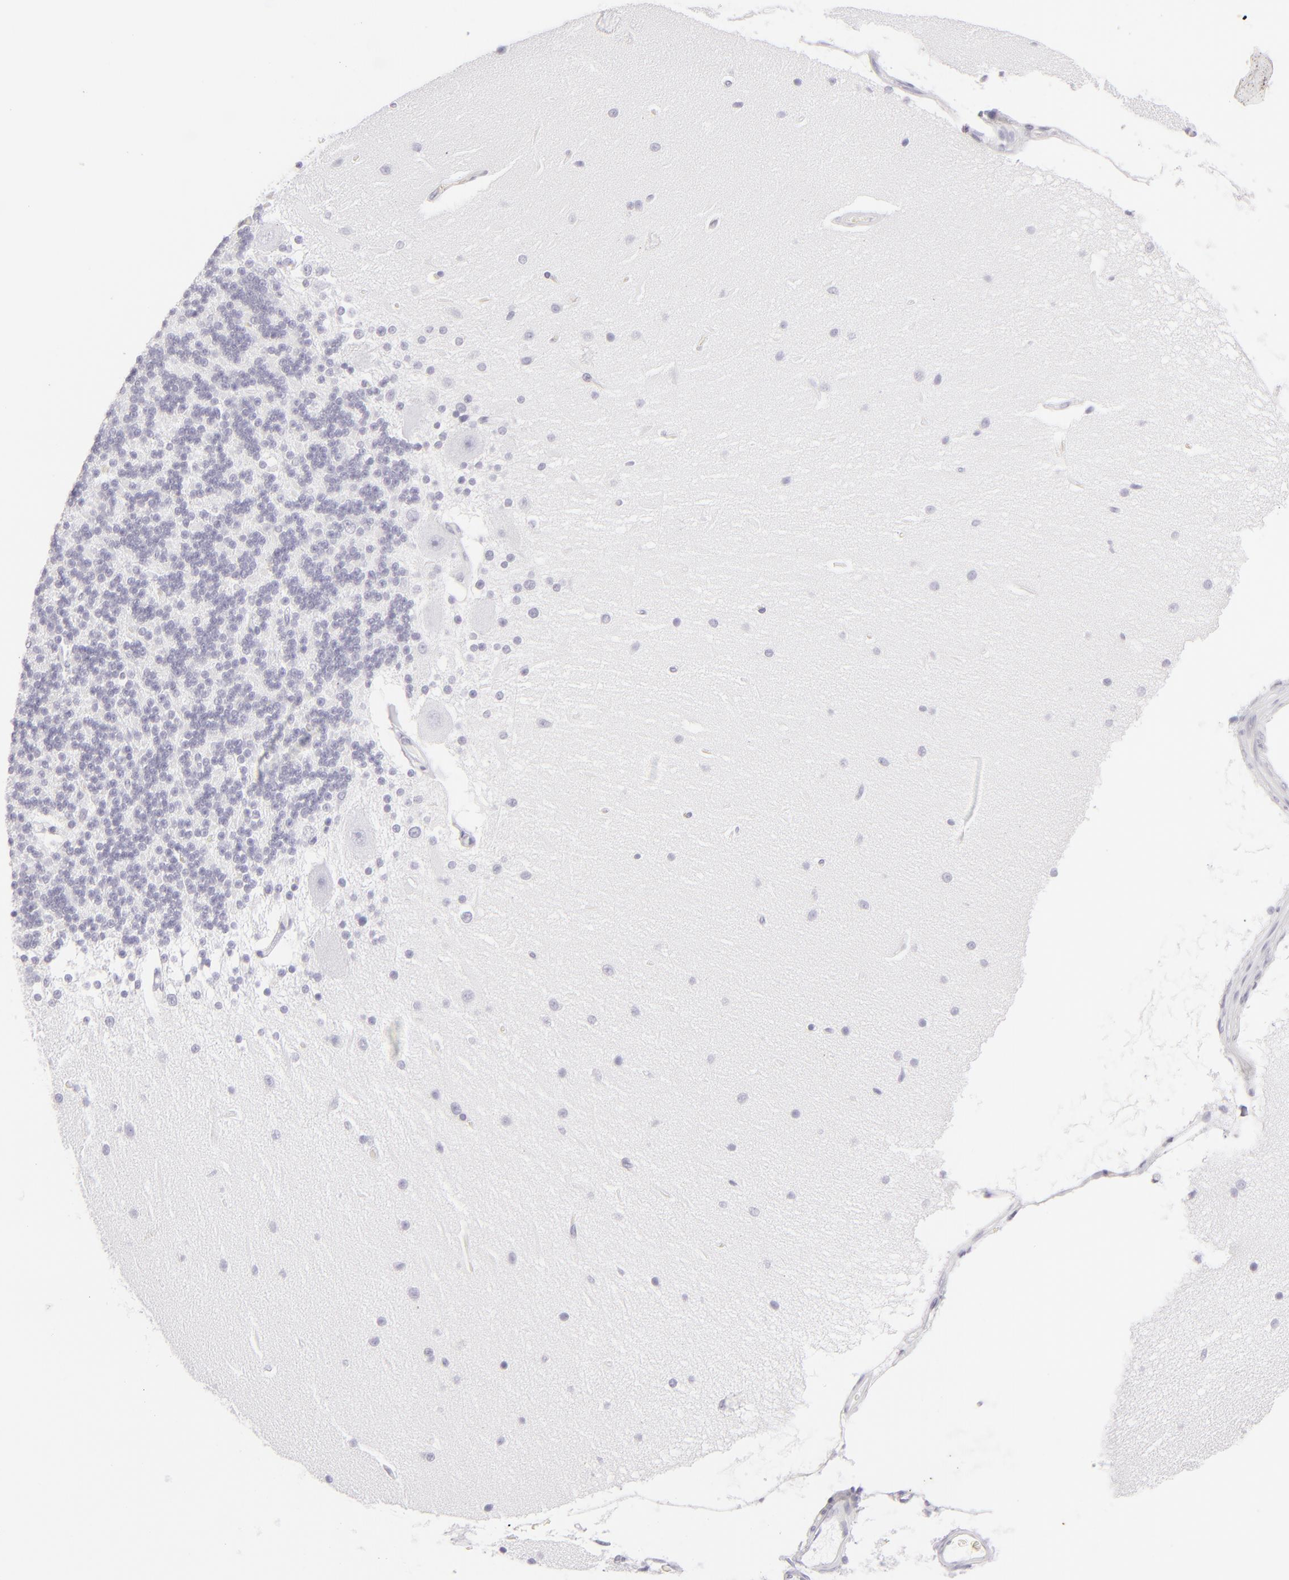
{"staining": {"intensity": "negative", "quantity": "none", "location": "none"}, "tissue": "cerebellum", "cell_type": "Cells in granular layer", "image_type": "normal", "snomed": [{"axis": "morphology", "description": "Normal tissue, NOS"}, {"axis": "topography", "description": "Cerebellum"}], "caption": "Normal cerebellum was stained to show a protein in brown. There is no significant expression in cells in granular layer.", "gene": "FCER2", "patient": {"sex": "female", "age": 54}}